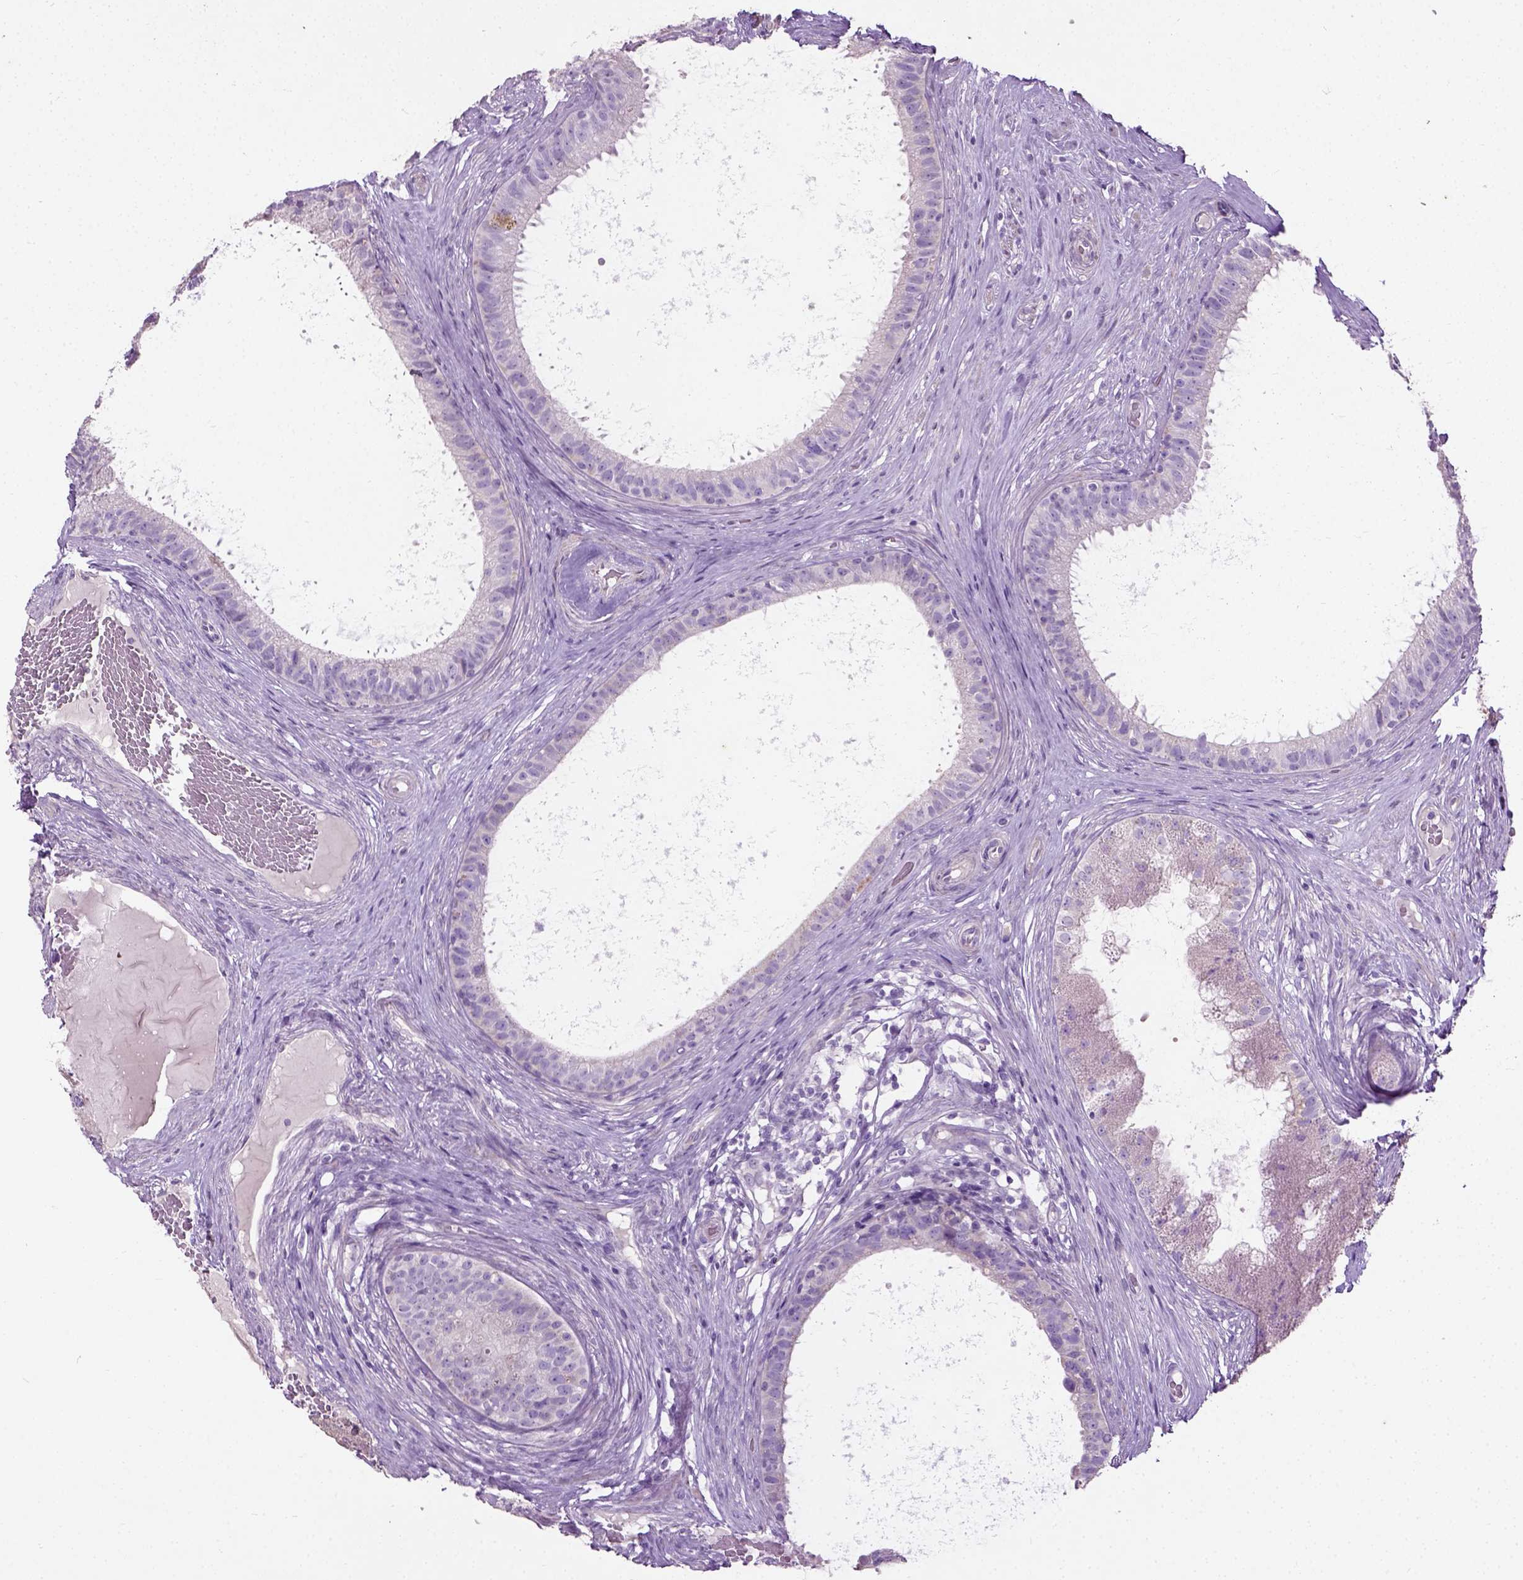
{"staining": {"intensity": "negative", "quantity": "none", "location": "none"}, "tissue": "epididymis", "cell_type": "Glandular cells", "image_type": "normal", "snomed": [{"axis": "morphology", "description": "Normal tissue, NOS"}, {"axis": "topography", "description": "Epididymis"}], "caption": "A high-resolution micrograph shows immunohistochemistry (IHC) staining of normal epididymis, which exhibits no significant expression in glandular cells.", "gene": "PKP3", "patient": {"sex": "male", "age": 59}}